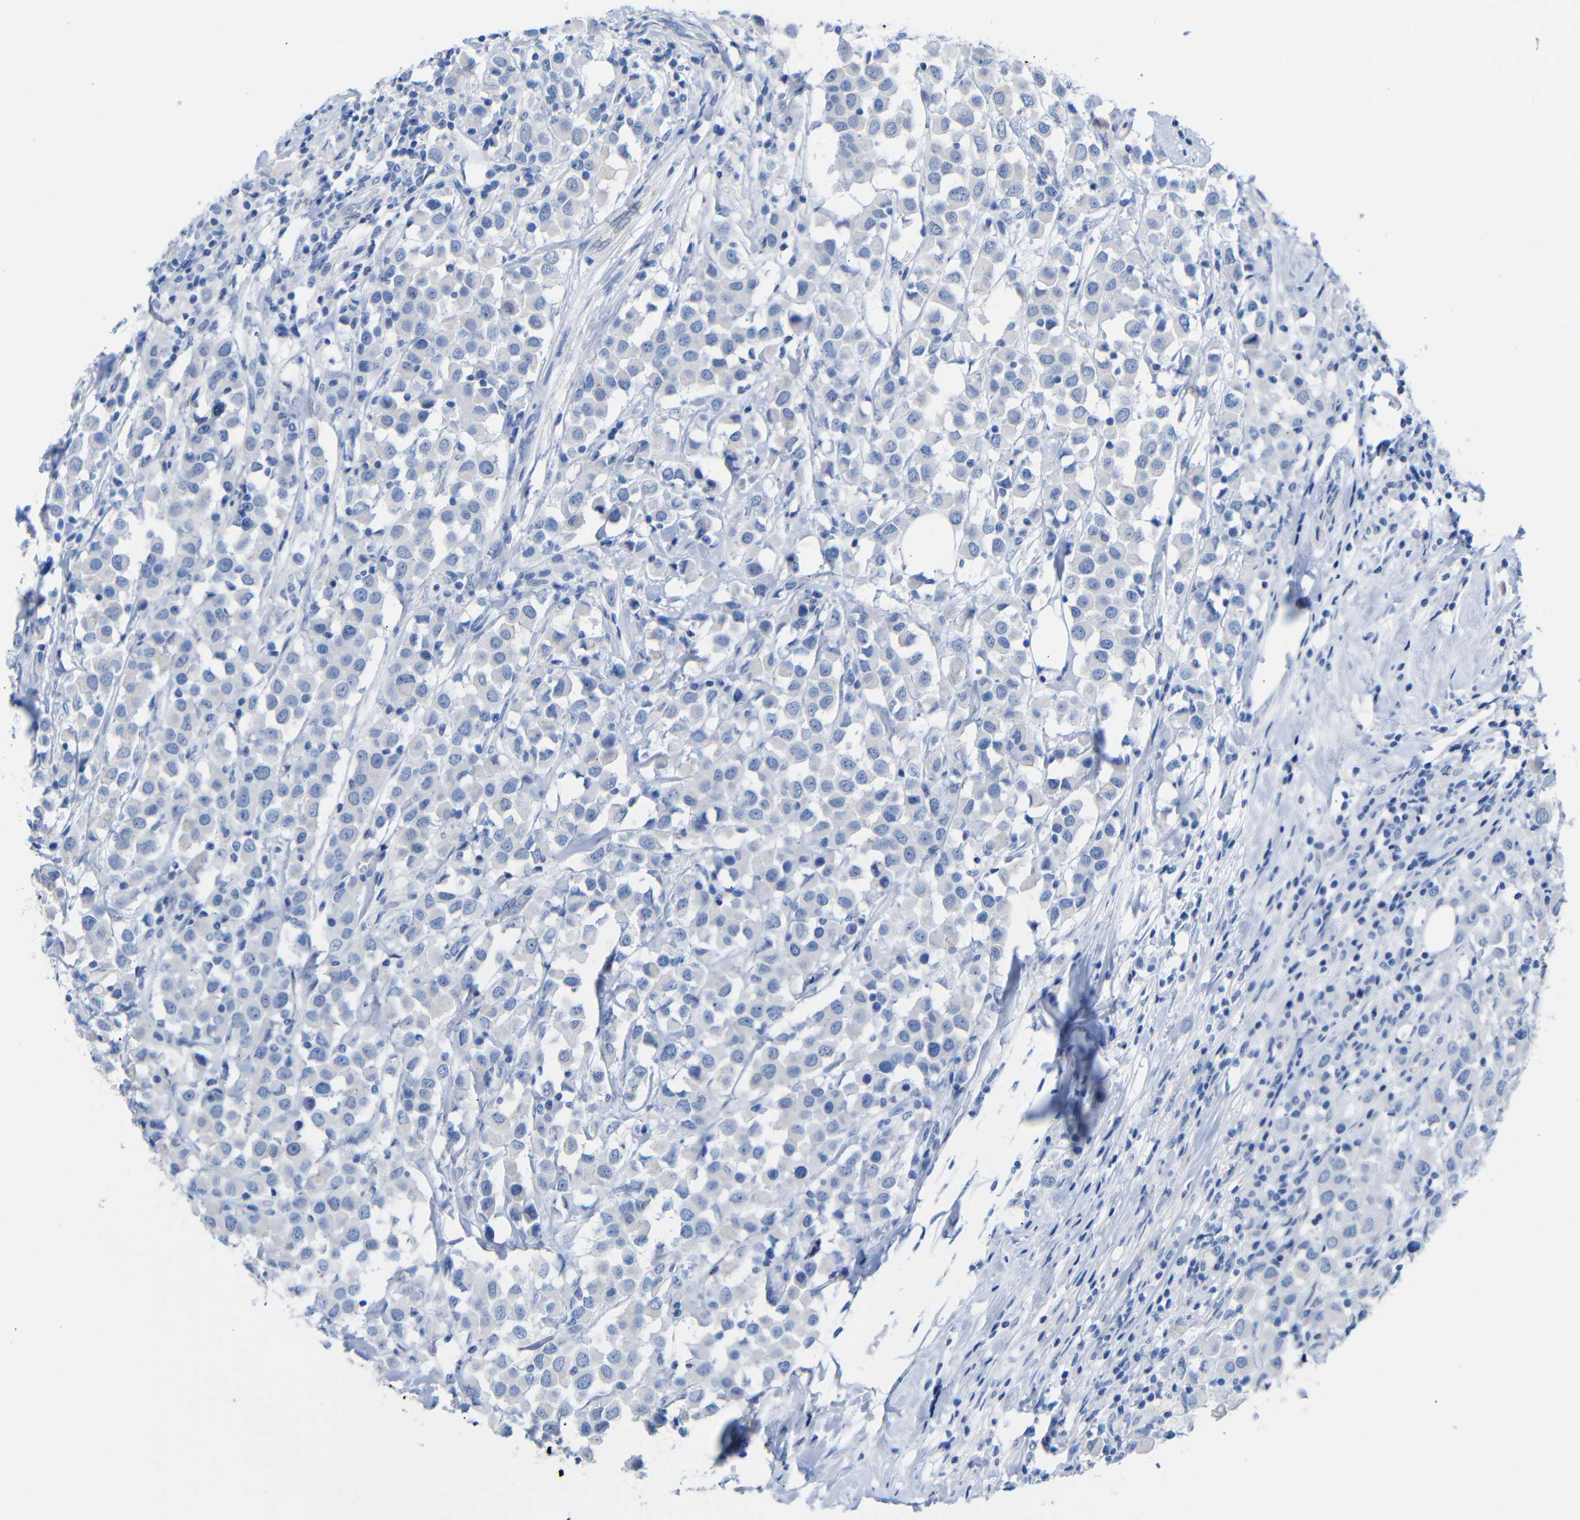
{"staining": {"intensity": "negative", "quantity": "none", "location": "none"}, "tissue": "breast cancer", "cell_type": "Tumor cells", "image_type": "cancer", "snomed": [{"axis": "morphology", "description": "Duct carcinoma"}, {"axis": "topography", "description": "Breast"}], "caption": "IHC photomicrograph of breast invasive ductal carcinoma stained for a protein (brown), which displays no positivity in tumor cells.", "gene": "CGNL1", "patient": {"sex": "female", "age": 61}}